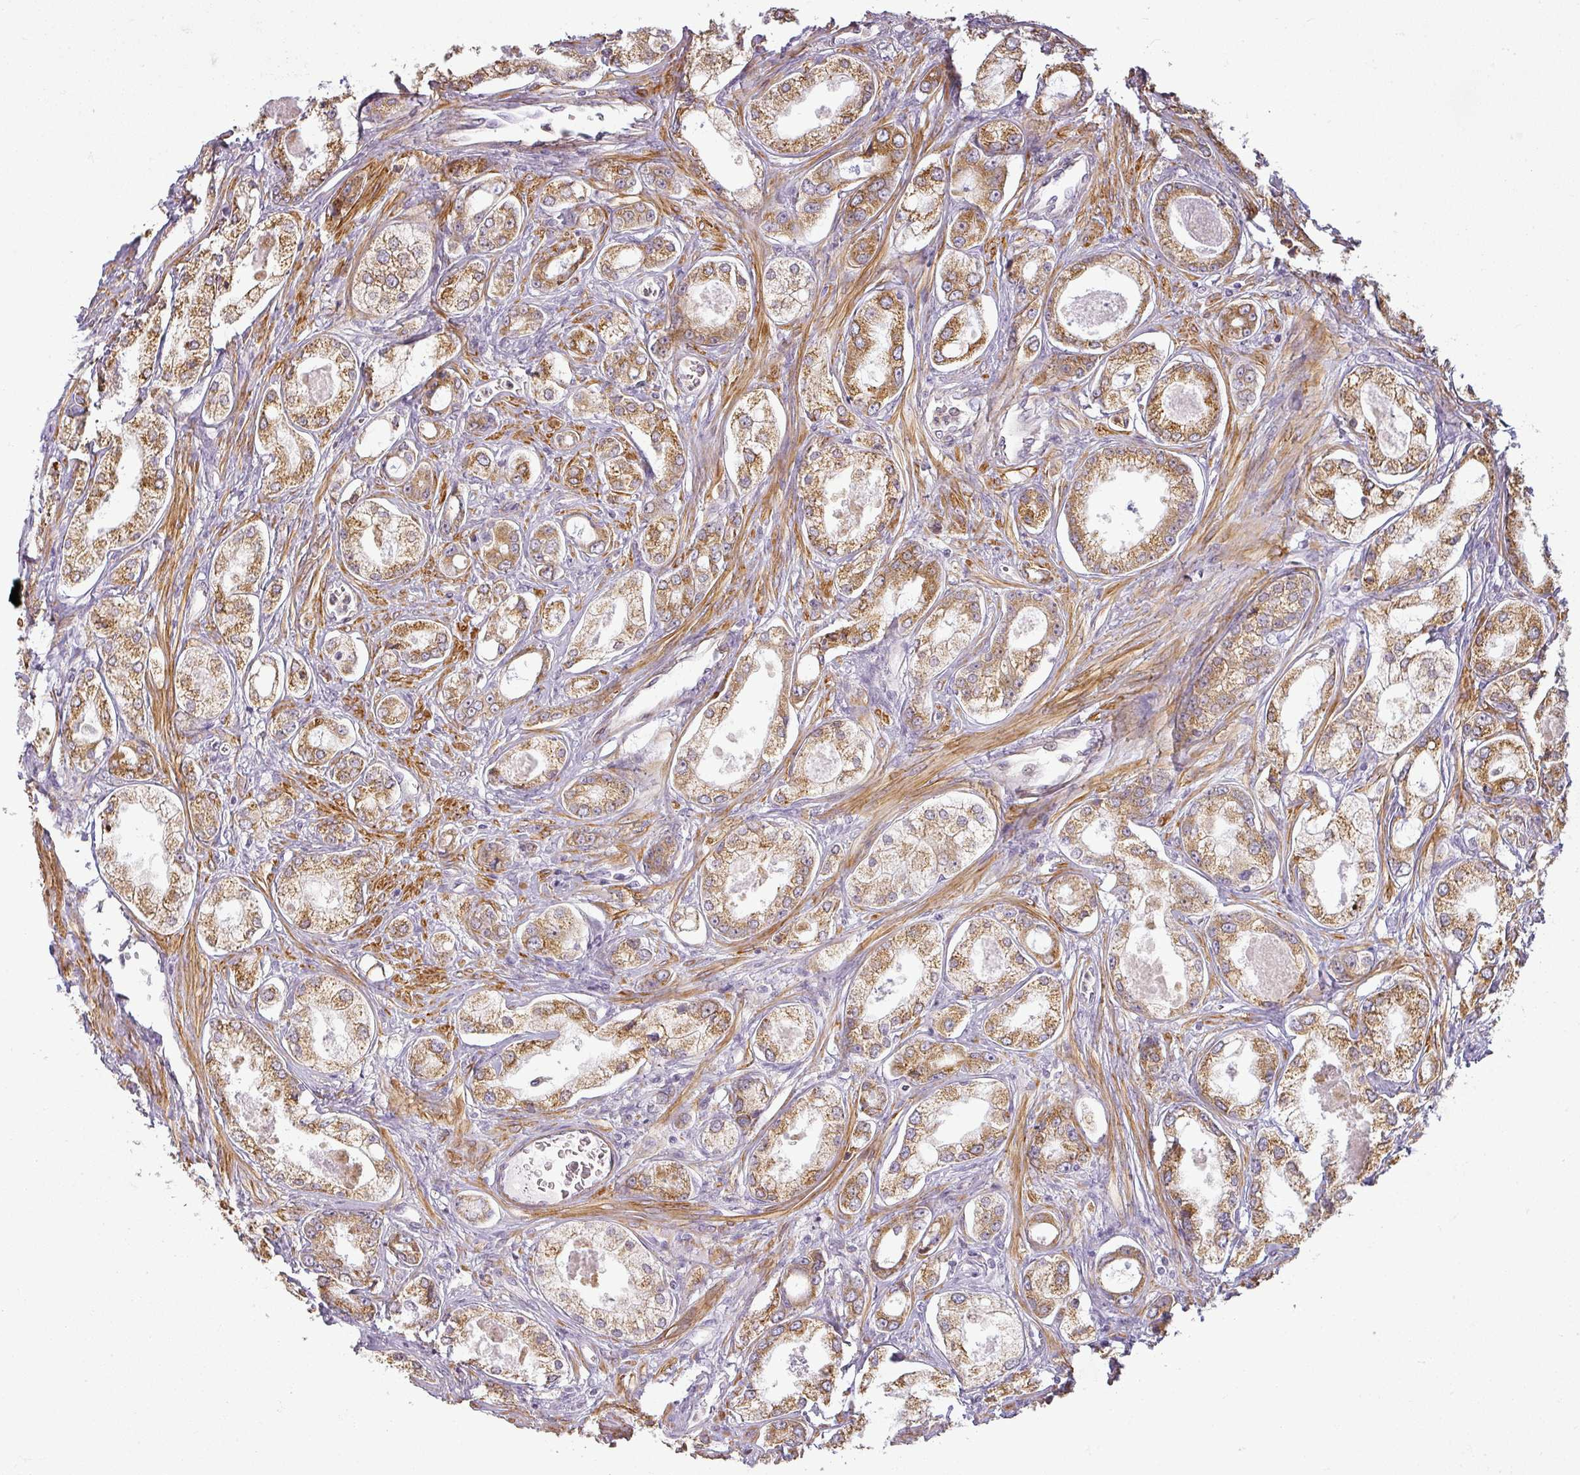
{"staining": {"intensity": "moderate", "quantity": ">75%", "location": "cytoplasmic/membranous"}, "tissue": "prostate cancer", "cell_type": "Tumor cells", "image_type": "cancer", "snomed": [{"axis": "morphology", "description": "Adenocarcinoma, Low grade"}, {"axis": "topography", "description": "Prostate"}], "caption": "Immunohistochemical staining of human prostate low-grade adenocarcinoma demonstrates moderate cytoplasmic/membranous protein expression in approximately >75% of tumor cells.", "gene": "CCDC144A", "patient": {"sex": "male", "age": 68}}